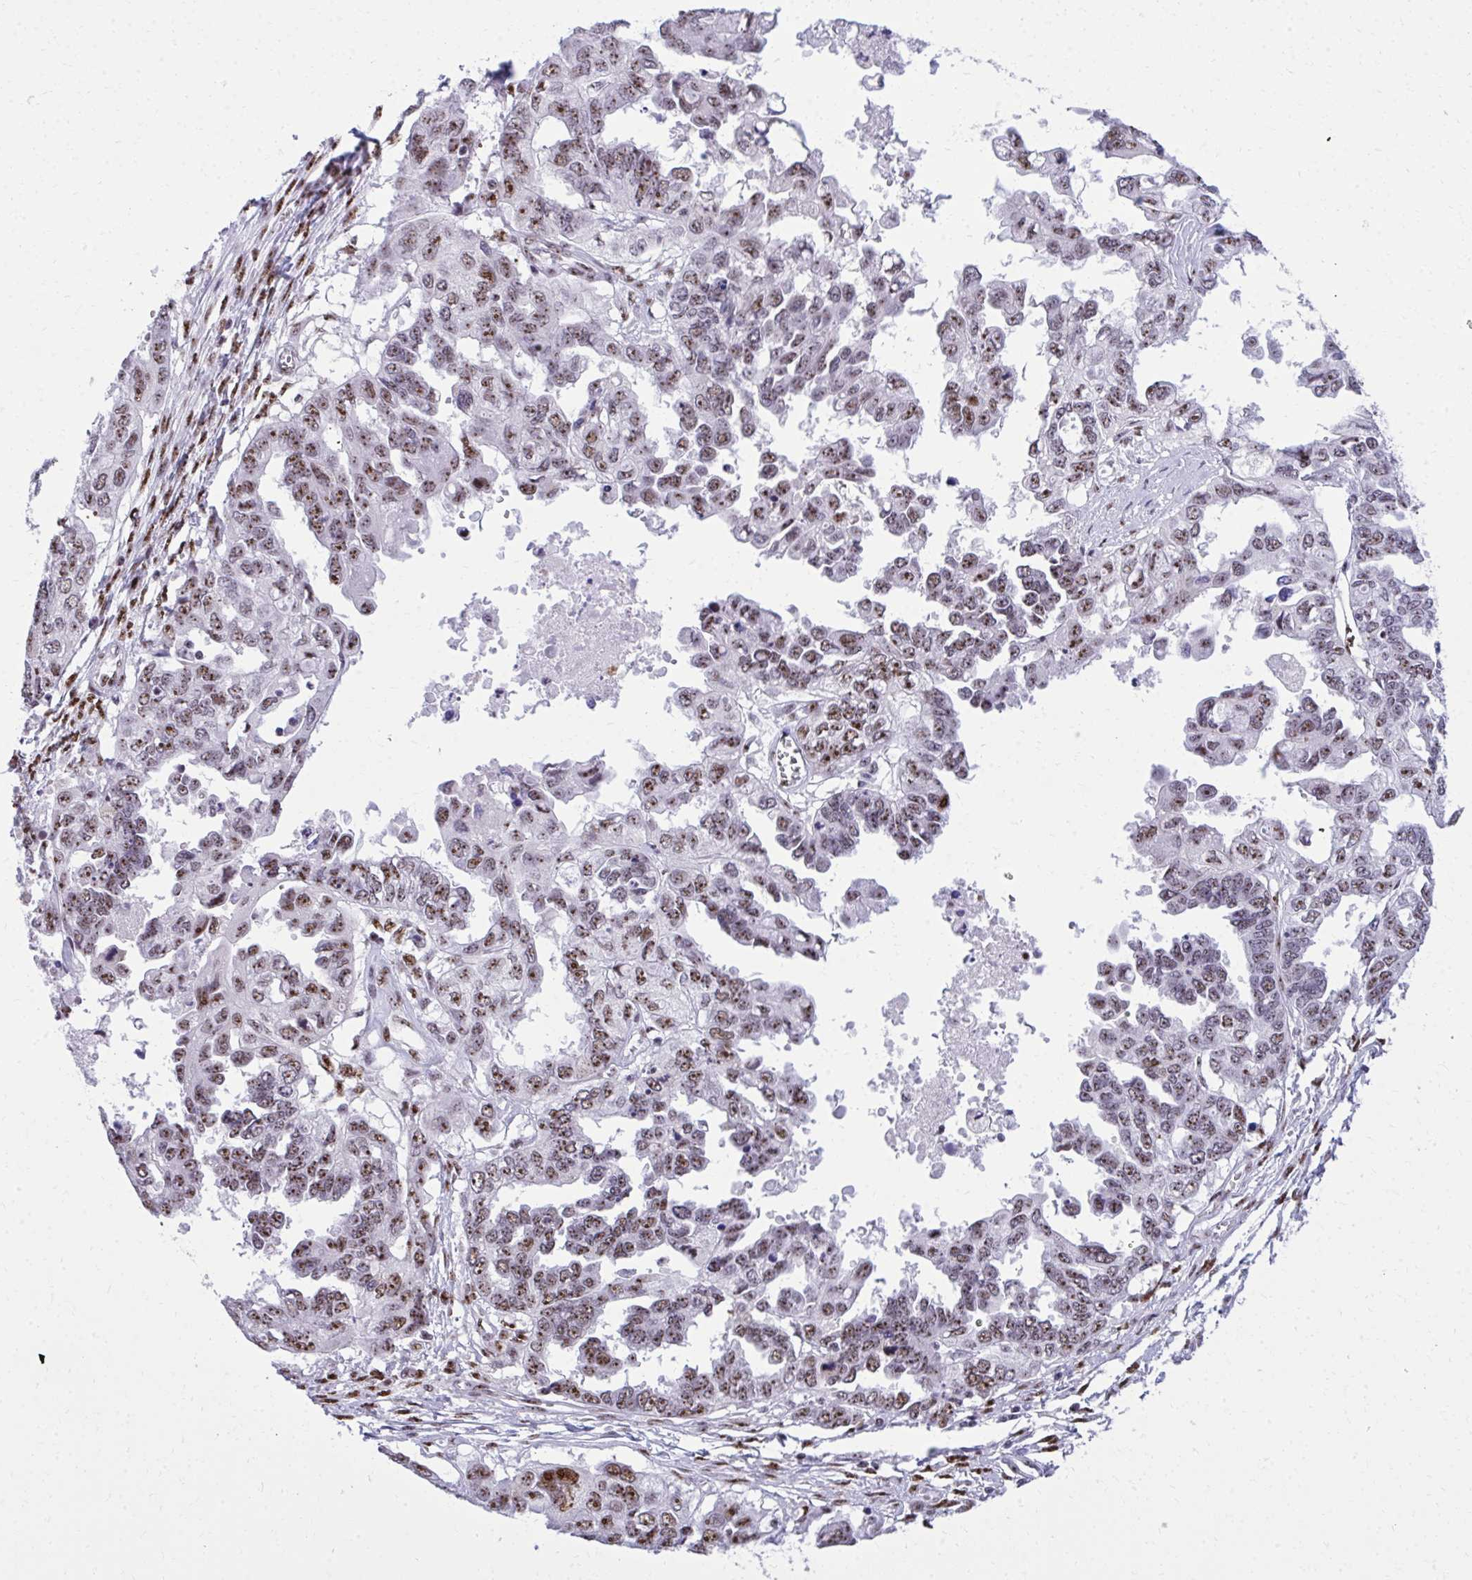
{"staining": {"intensity": "moderate", "quantity": ">75%", "location": "nuclear"}, "tissue": "ovarian cancer", "cell_type": "Tumor cells", "image_type": "cancer", "snomed": [{"axis": "morphology", "description": "Cystadenocarcinoma, serous, NOS"}, {"axis": "topography", "description": "Ovary"}], "caption": "Immunohistochemistry (IHC) staining of ovarian serous cystadenocarcinoma, which reveals medium levels of moderate nuclear positivity in approximately >75% of tumor cells indicating moderate nuclear protein staining. The staining was performed using DAB (brown) for protein detection and nuclei were counterstained in hematoxylin (blue).", "gene": "PELP1", "patient": {"sex": "female", "age": 53}}